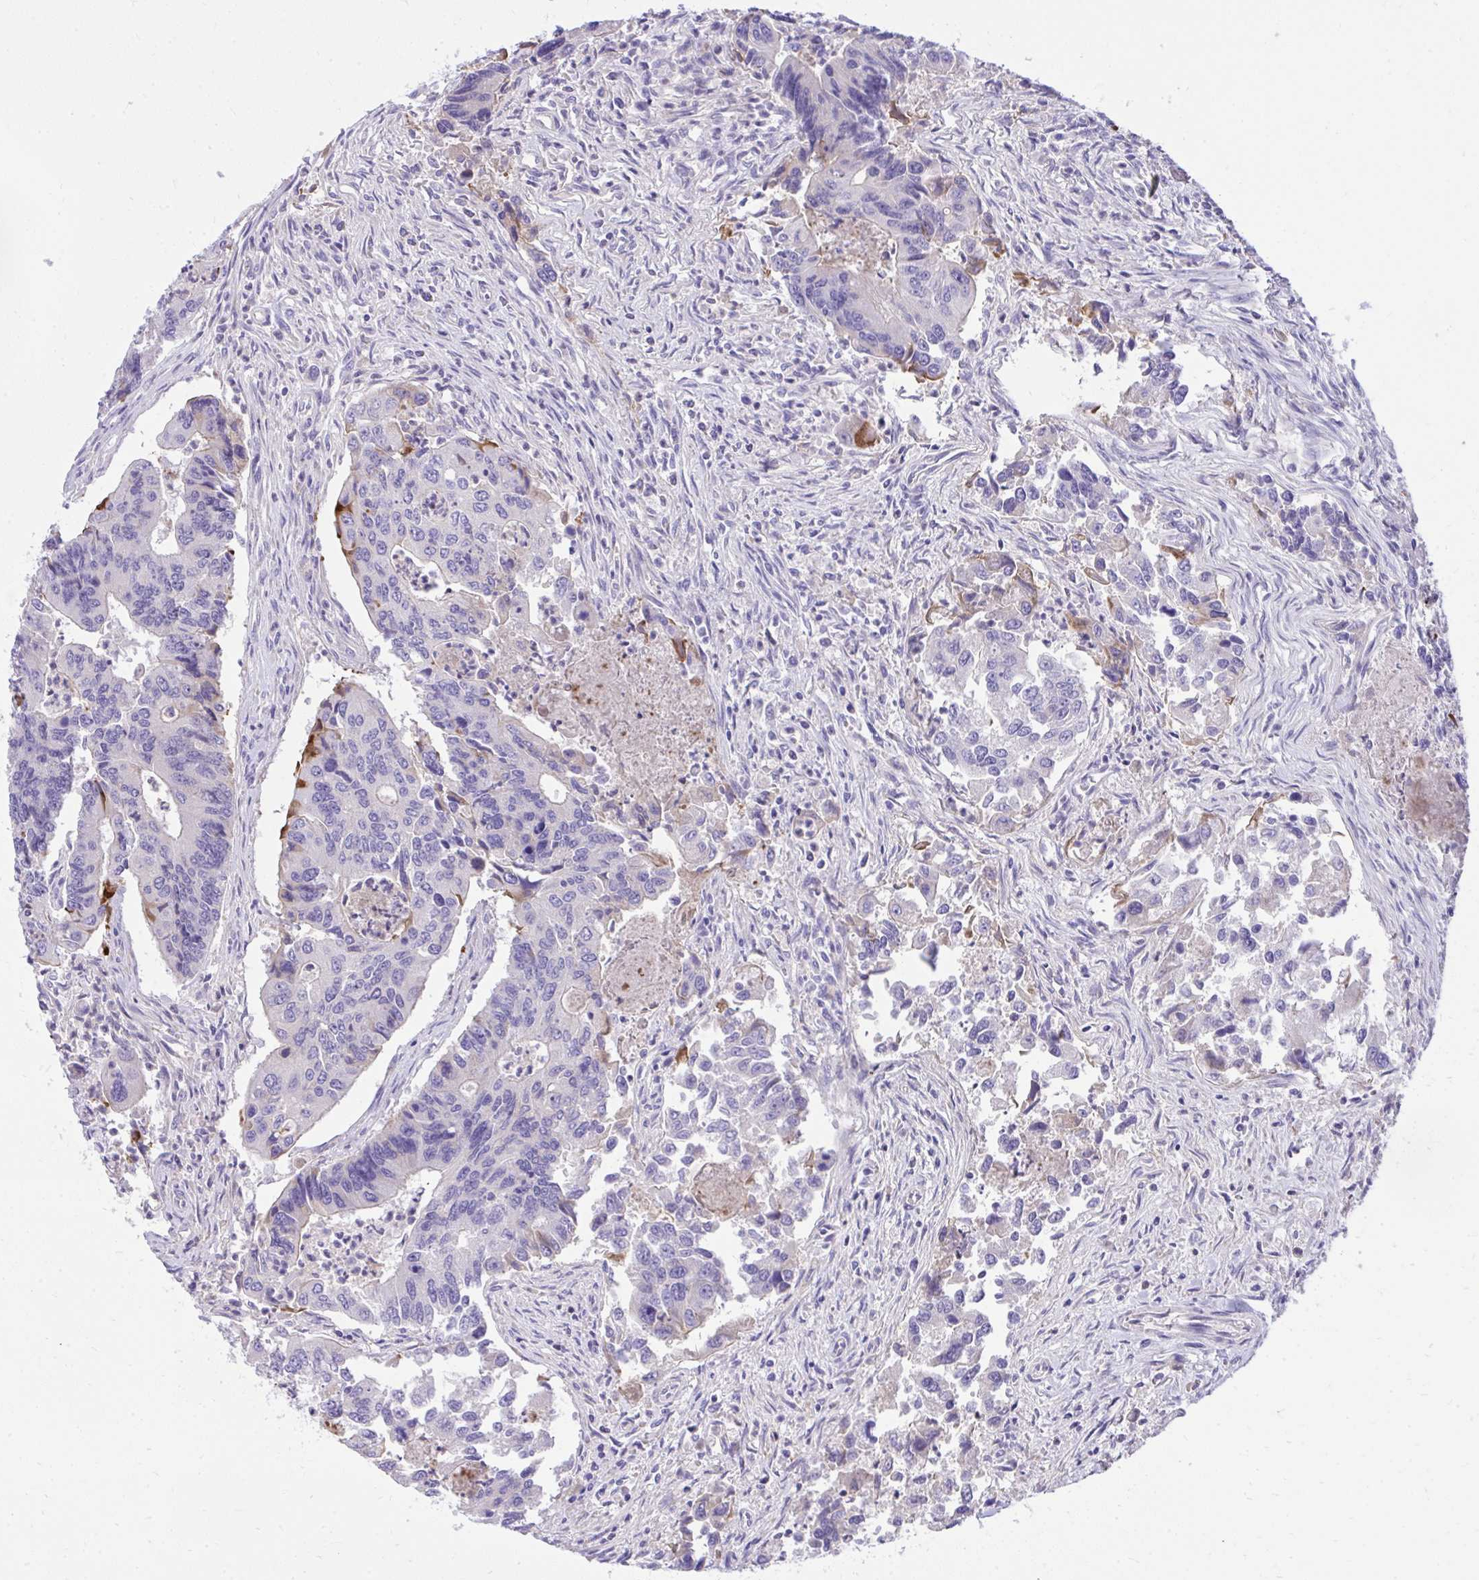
{"staining": {"intensity": "negative", "quantity": "none", "location": "none"}, "tissue": "colorectal cancer", "cell_type": "Tumor cells", "image_type": "cancer", "snomed": [{"axis": "morphology", "description": "Adenocarcinoma, NOS"}, {"axis": "topography", "description": "Colon"}], "caption": "This histopathology image is of colorectal cancer stained with immunohistochemistry (IHC) to label a protein in brown with the nuclei are counter-stained blue. There is no staining in tumor cells.", "gene": "HRG", "patient": {"sex": "female", "age": 67}}